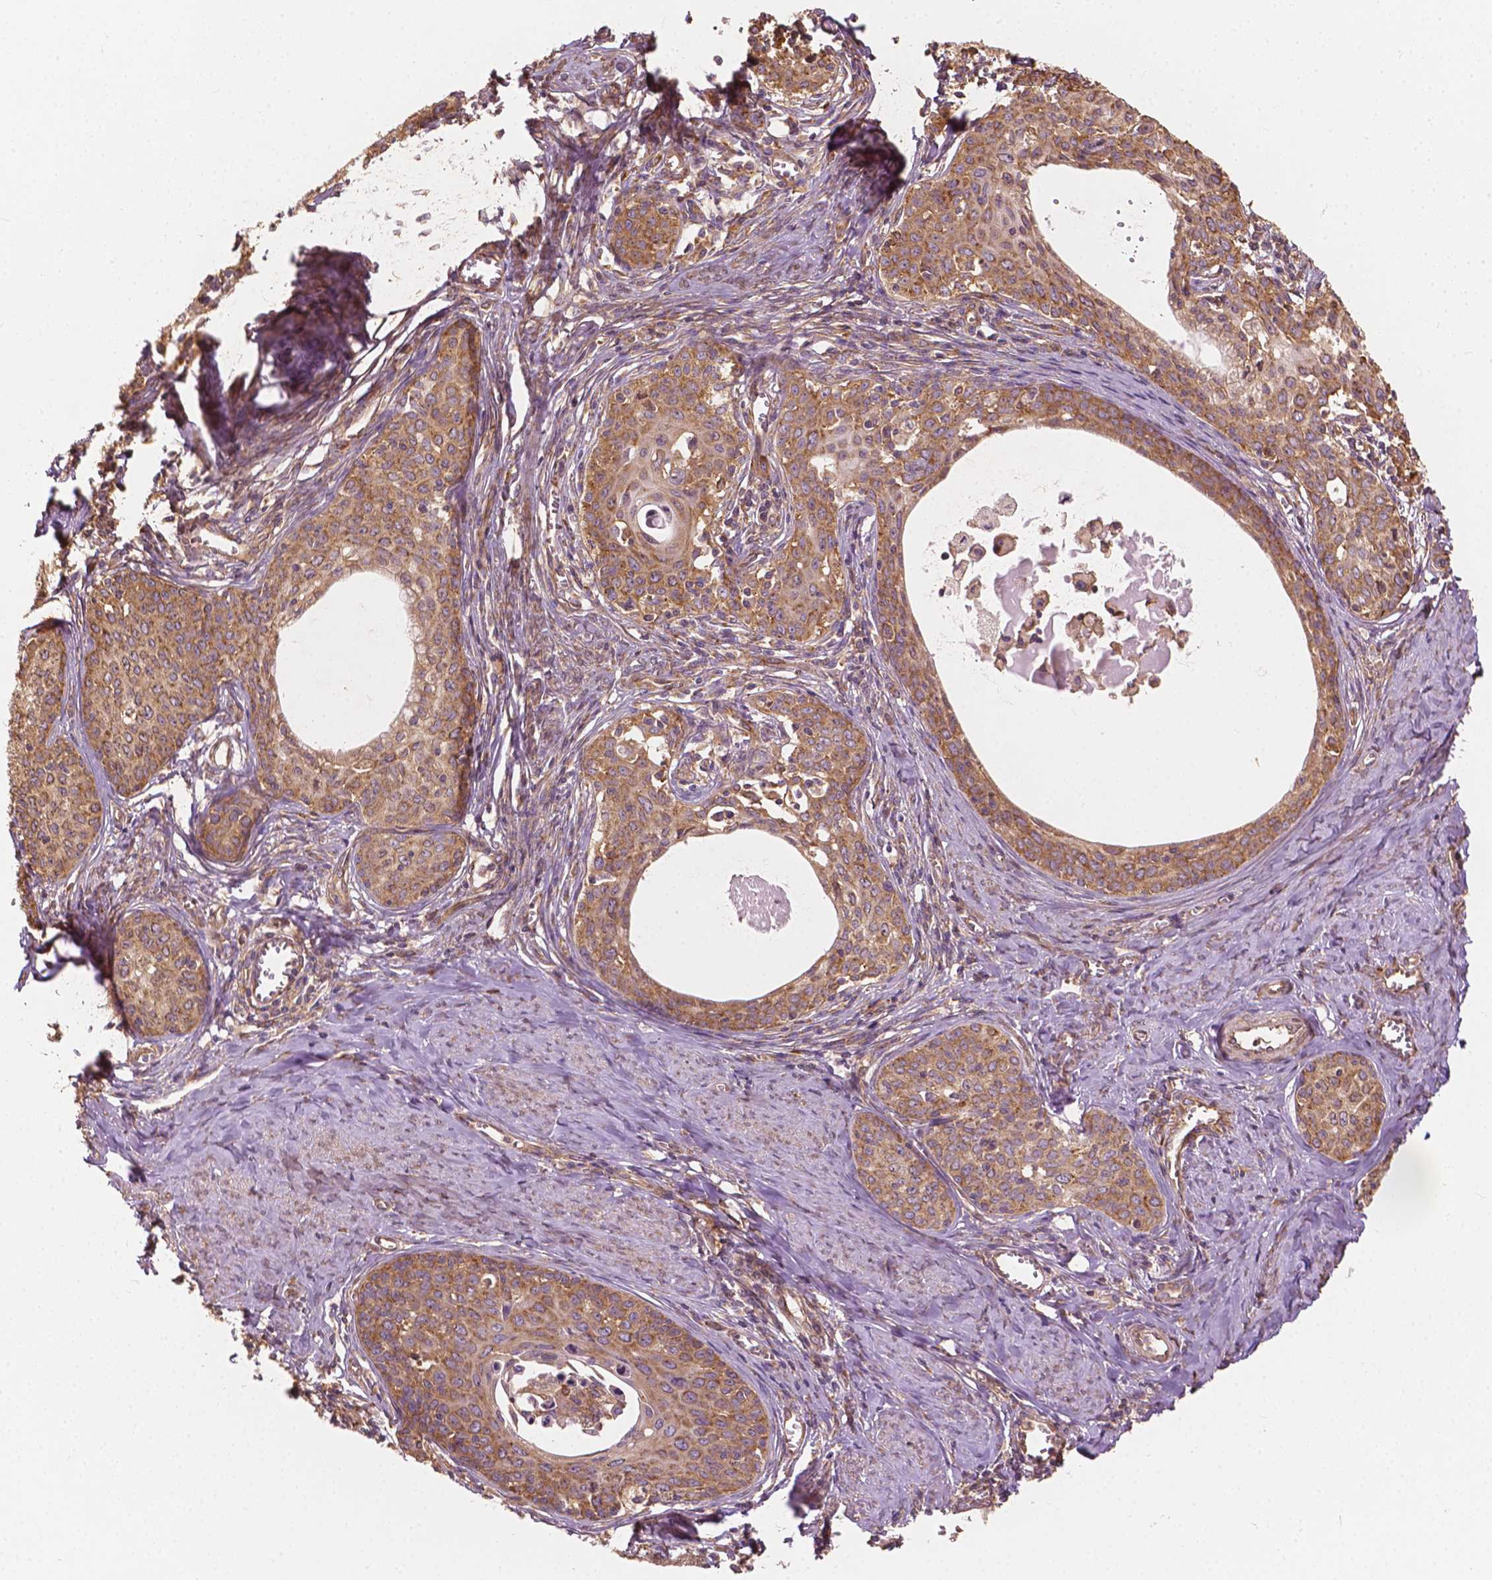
{"staining": {"intensity": "moderate", "quantity": ">75%", "location": "cytoplasmic/membranous"}, "tissue": "cervical cancer", "cell_type": "Tumor cells", "image_type": "cancer", "snomed": [{"axis": "morphology", "description": "Squamous cell carcinoma, NOS"}, {"axis": "morphology", "description": "Adenocarcinoma, NOS"}, {"axis": "topography", "description": "Cervix"}], "caption": "Approximately >75% of tumor cells in human cervical adenocarcinoma display moderate cytoplasmic/membranous protein positivity as visualized by brown immunohistochemical staining.", "gene": "G3BP1", "patient": {"sex": "female", "age": 52}}